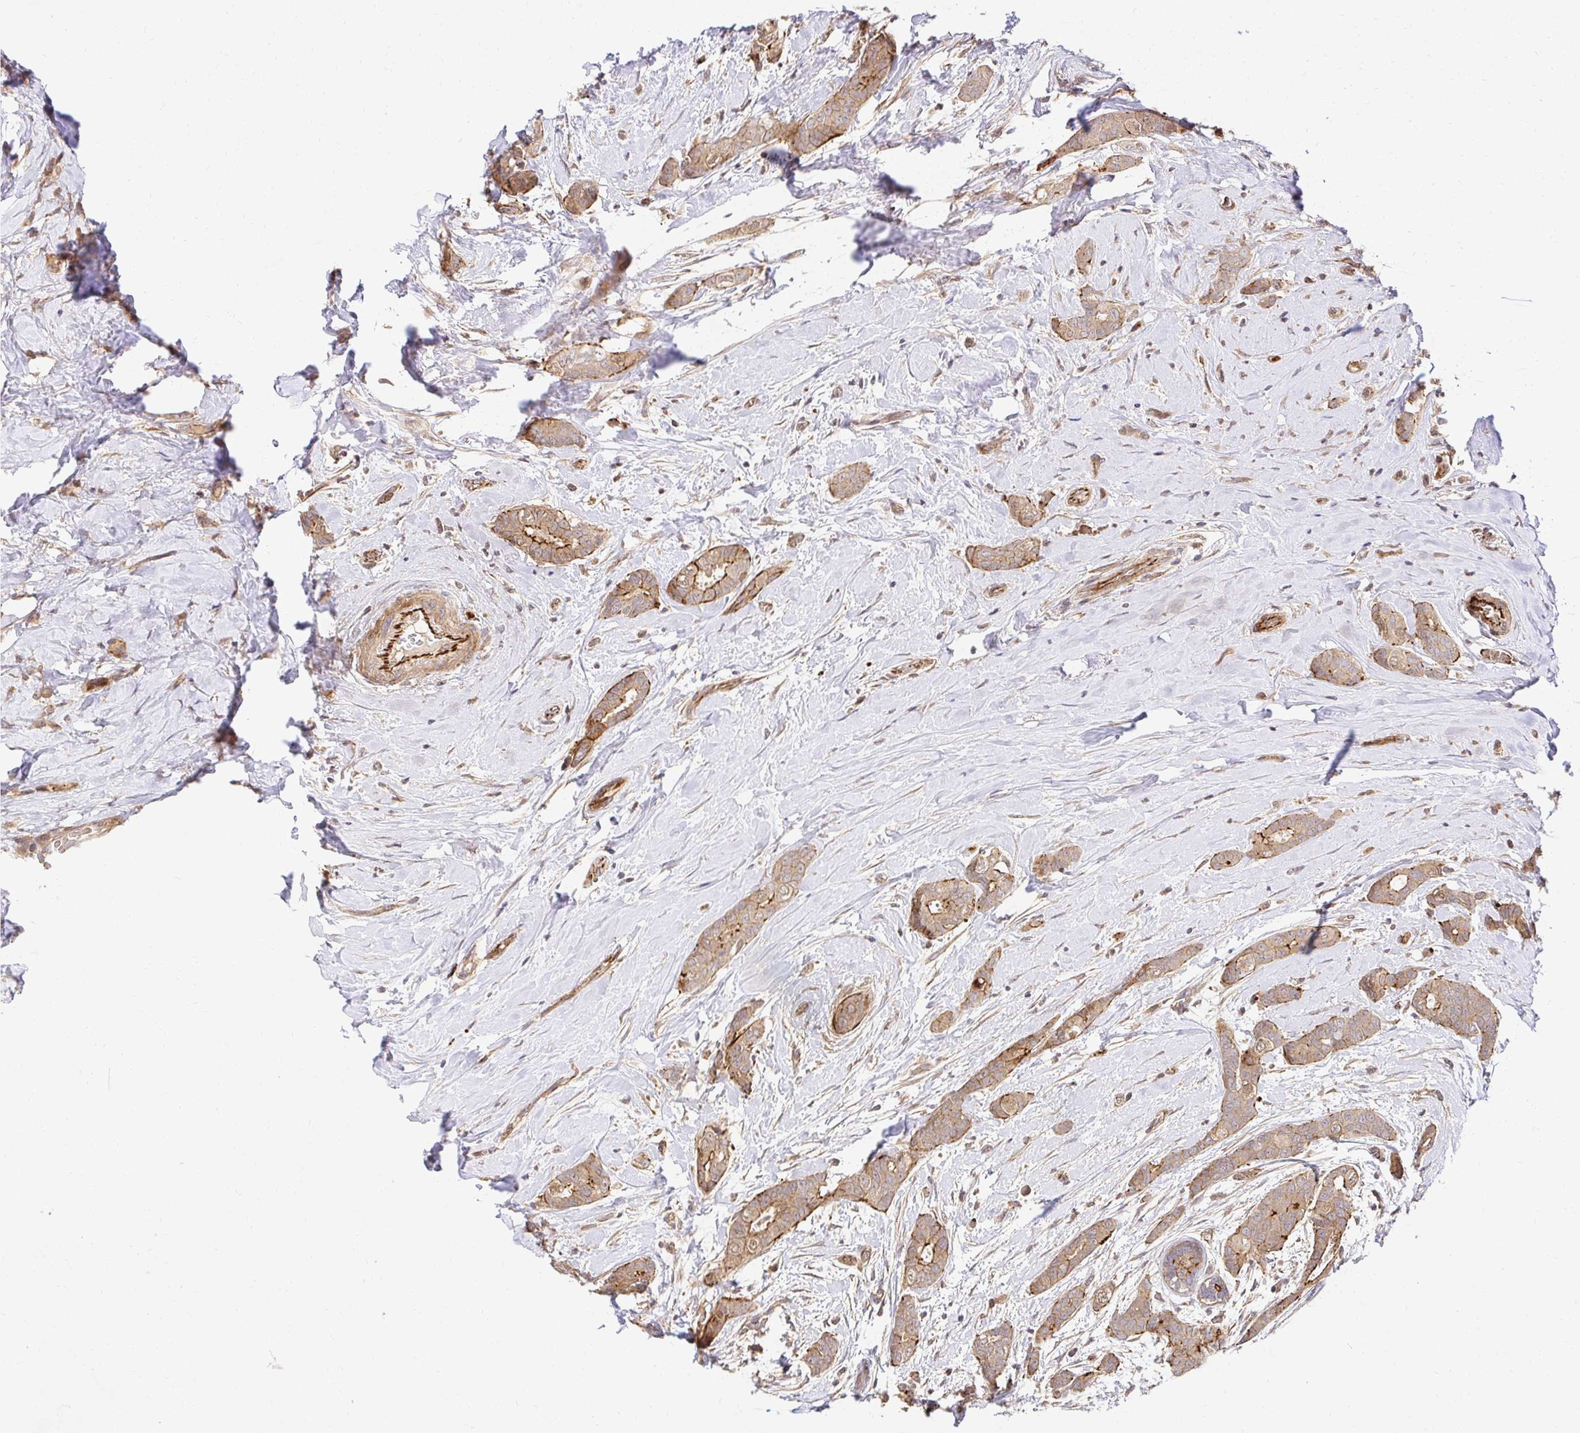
{"staining": {"intensity": "moderate", "quantity": "25%-75%", "location": "cytoplasmic/membranous"}, "tissue": "breast cancer", "cell_type": "Tumor cells", "image_type": "cancer", "snomed": [{"axis": "morphology", "description": "Duct carcinoma"}, {"axis": "topography", "description": "Breast"}], "caption": "Protein expression by immunohistochemistry demonstrates moderate cytoplasmic/membranous expression in approximately 25%-75% of tumor cells in breast infiltrating ductal carcinoma. The protein of interest is shown in brown color, while the nuclei are stained blue.", "gene": "PSMA4", "patient": {"sex": "female", "age": 45}}